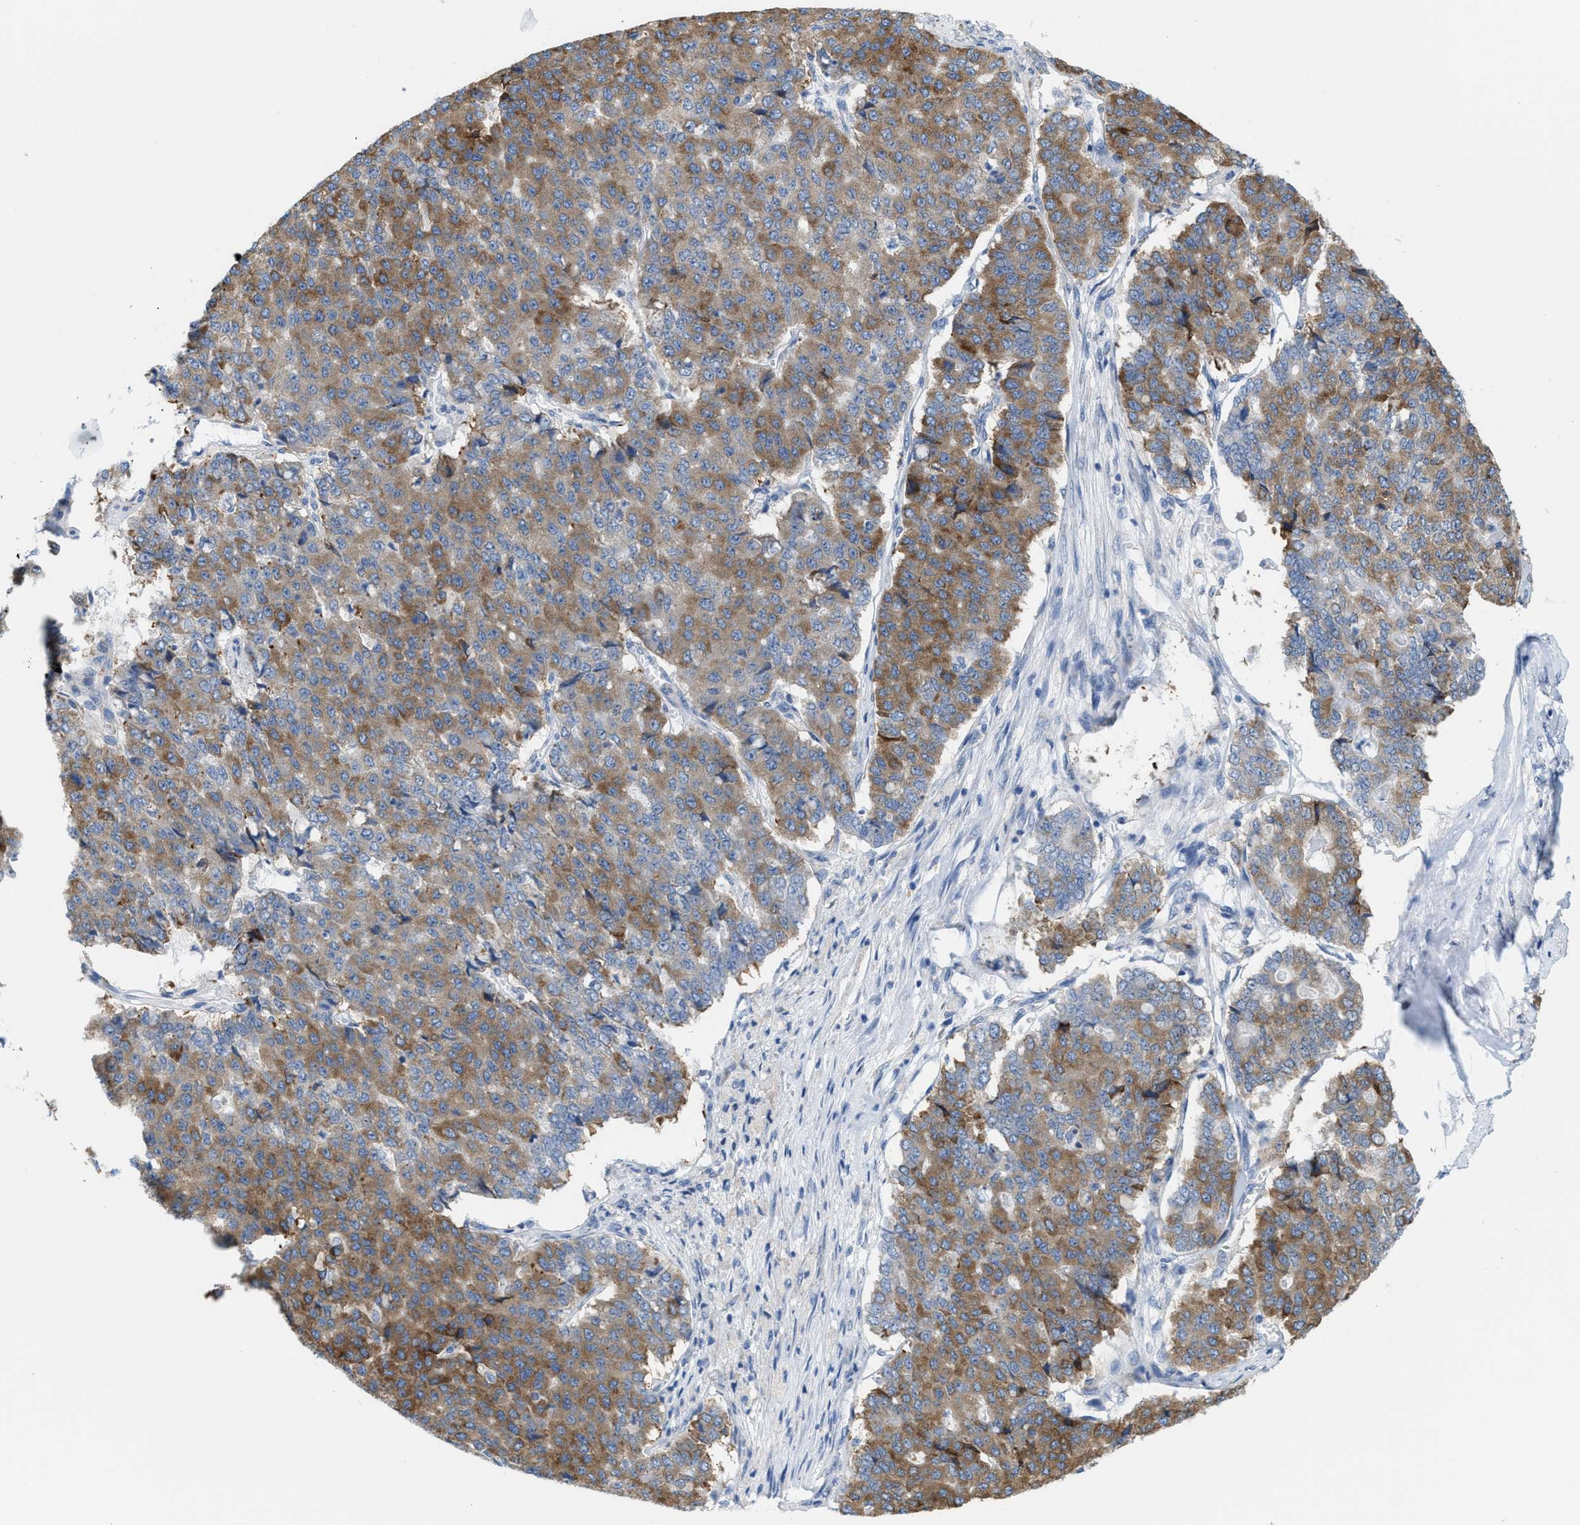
{"staining": {"intensity": "moderate", "quantity": ">75%", "location": "cytoplasmic/membranous"}, "tissue": "pancreatic cancer", "cell_type": "Tumor cells", "image_type": "cancer", "snomed": [{"axis": "morphology", "description": "Adenocarcinoma, NOS"}, {"axis": "topography", "description": "Pancreas"}], "caption": "Protein expression by immunohistochemistry (IHC) displays moderate cytoplasmic/membranous staining in approximately >75% of tumor cells in pancreatic cancer. The staining was performed using DAB, with brown indicating positive protein expression. Nuclei are stained blue with hematoxylin.", "gene": "KIFC3", "patient": {"sex": "male", "age": 50}}